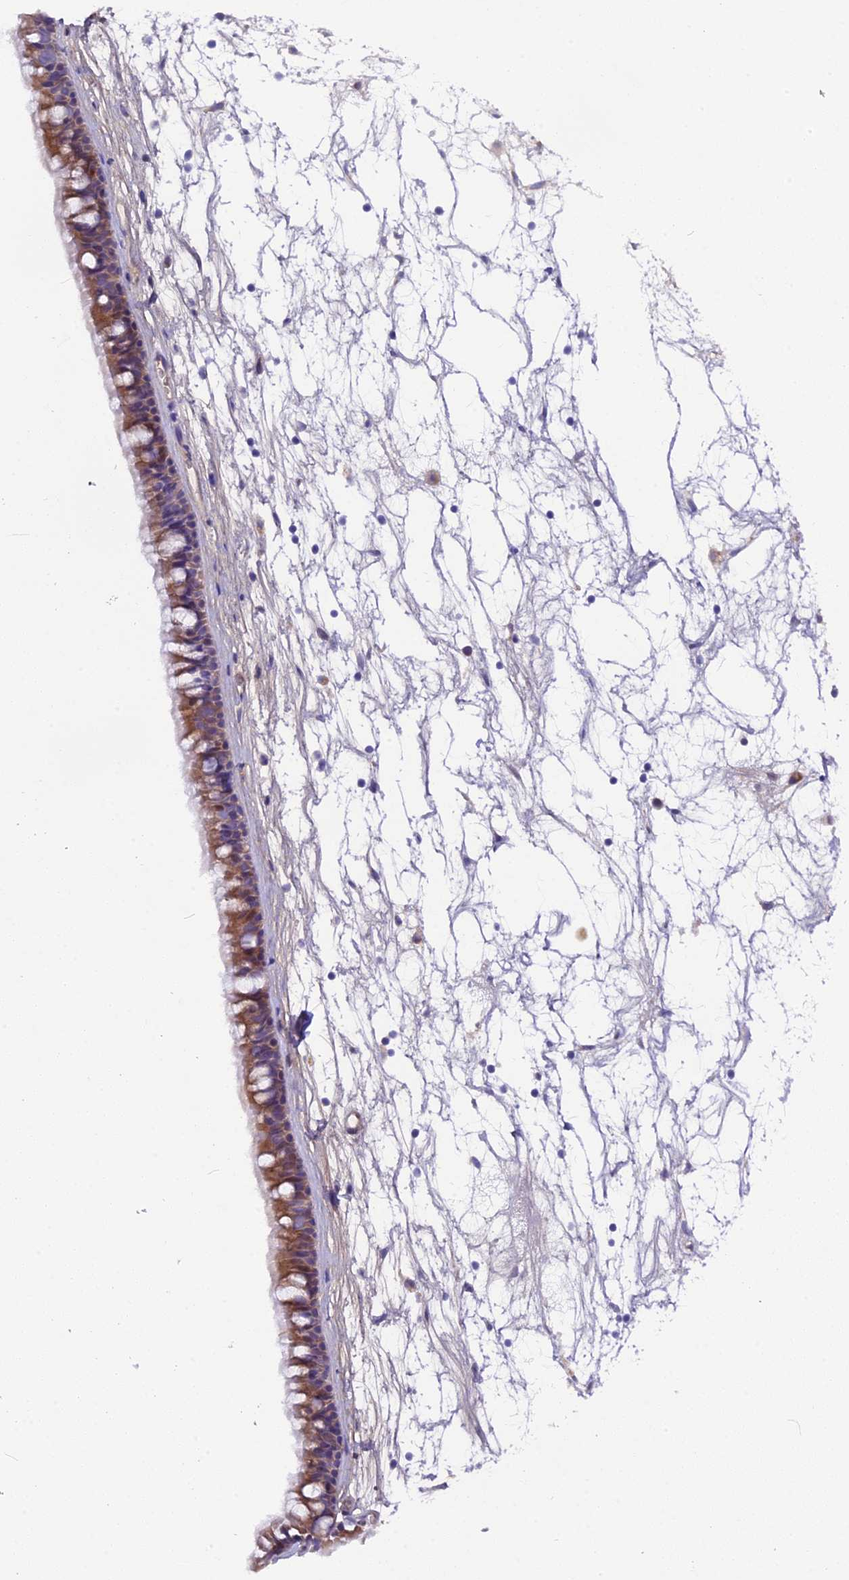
{"staining": {"intensity": "moderate", "quantity": ">75%", "location": "cytoplasmic/membranous"}, "tissue": "nasopharynx", "cell_type": "Respiratory epithelial cells", "image_type": "normal", "snomed": [{"axis": "morphology", "description": "Normal tissue, NOS"}, {"axis": "topography", "description": "Nasopharynx"}], "caption": "Immunohistochemistry (DAB (3,3'-diaminobenzidine)) staining of unremarkable human nasopharynx exhibits moderate cytoplasmic/membranous protein positivity in about >75% of respiratory epithelial cells. (IHC, brightfield microscopy, high magnification).", "gene": "PIGU", "patient": {"sex": "male", "age": 64}}